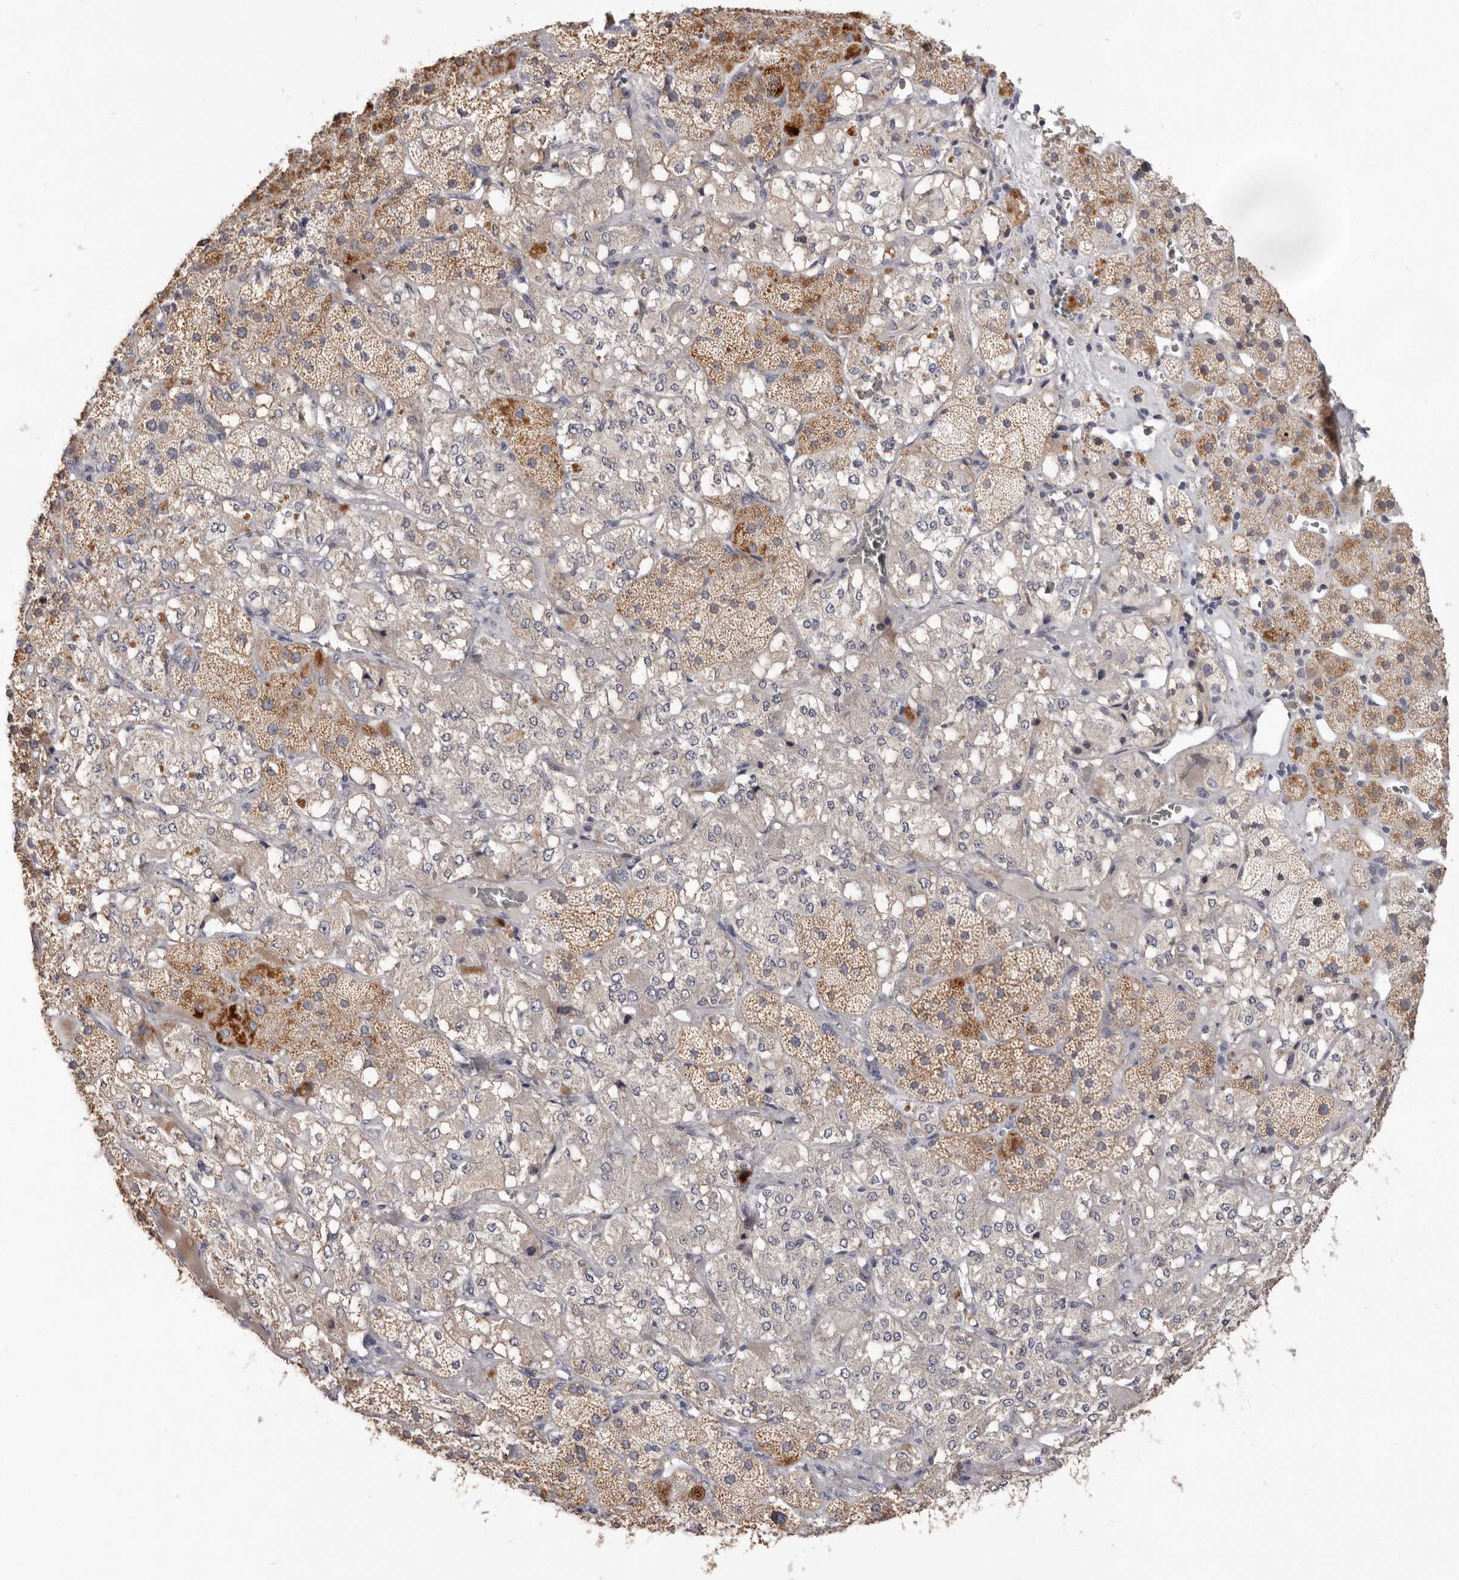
{"staining": {"intensity": "moderate", "quantity": "<25%", "location": "cytoplasmic/membranous"}, "tissue": "adrenal gland", "cell_type": "Glandular cells", "image_type": "normal", "snomed": [{"axis": "morphology", "description": "Normal tissue, NOS"}, {"axis": "topography", "description": "Adrenal gland"}], "caption": "IHC of unremarkable human adrenal gland displays low levels of moderate cytoplasmic/membranous positivity in approximately <25% of glandular cells. (DAB (3,3'-diaminobenzidine) IHC with brightfield microscopy, high magnification).", "gene": "DOP1A", "patient": {"sex": "male", "age": 57}}